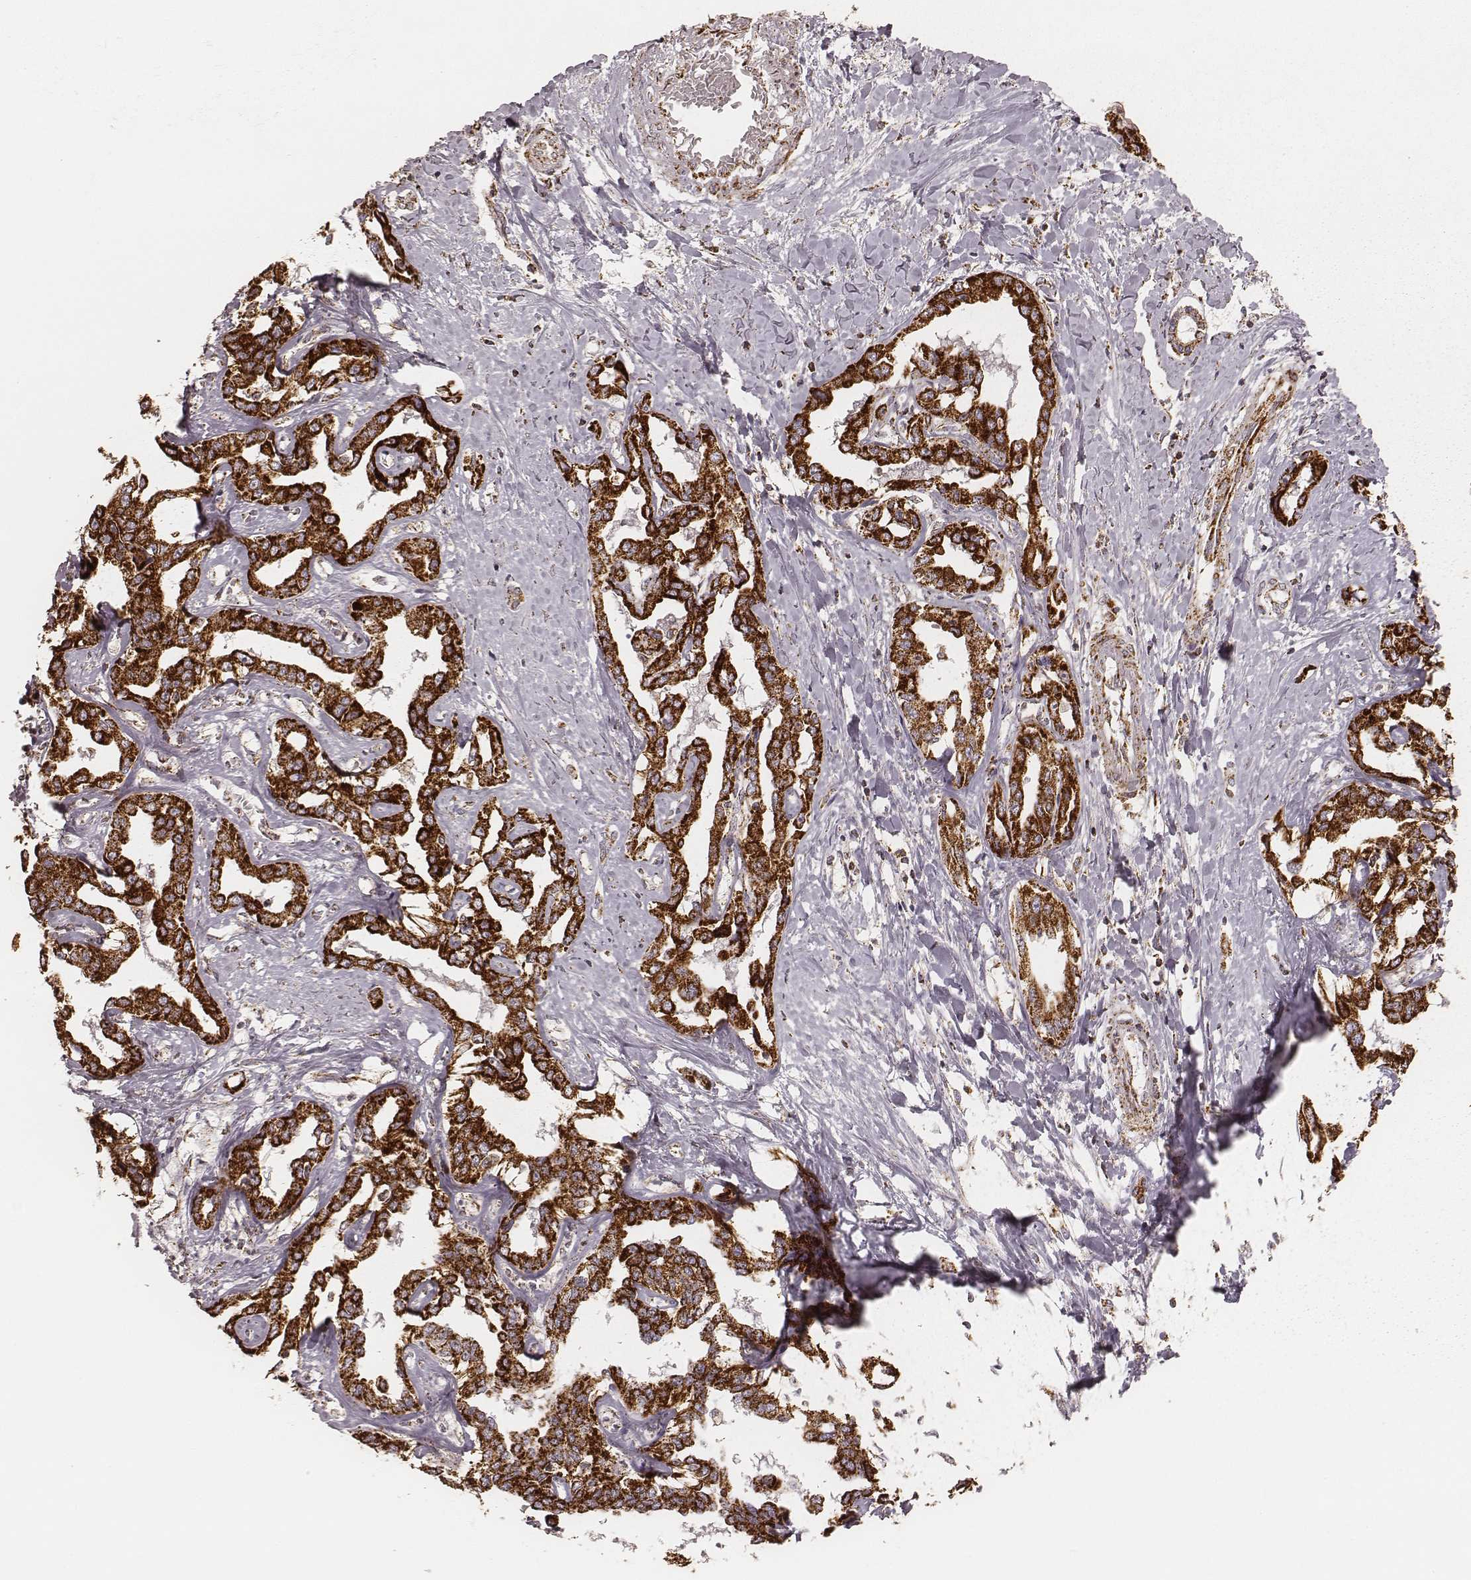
{"staining": {"intensity": "strong", "quantity": ">75%", "location": "cytoplasmic/membranous"}, "tissue": "liver cancer", "cell_type": "Tumor cells", "image_type": "cancer", "snomed": [{"axis": "morphology", "description": "Cholangiocarcinoma"}, {"axis": "topography", "description": "Liver"}], "caption": "This photomicrograph displays liver cancer (cholangiocarcinoma) stained with IHC to label a protein in brown. The cytoplasmic/membranous of tumor cells show strong positivity for the protein. Nuclei are counter-stained blue.", "gene": "CS", "patient": {"sex": "male", "age": 59}}